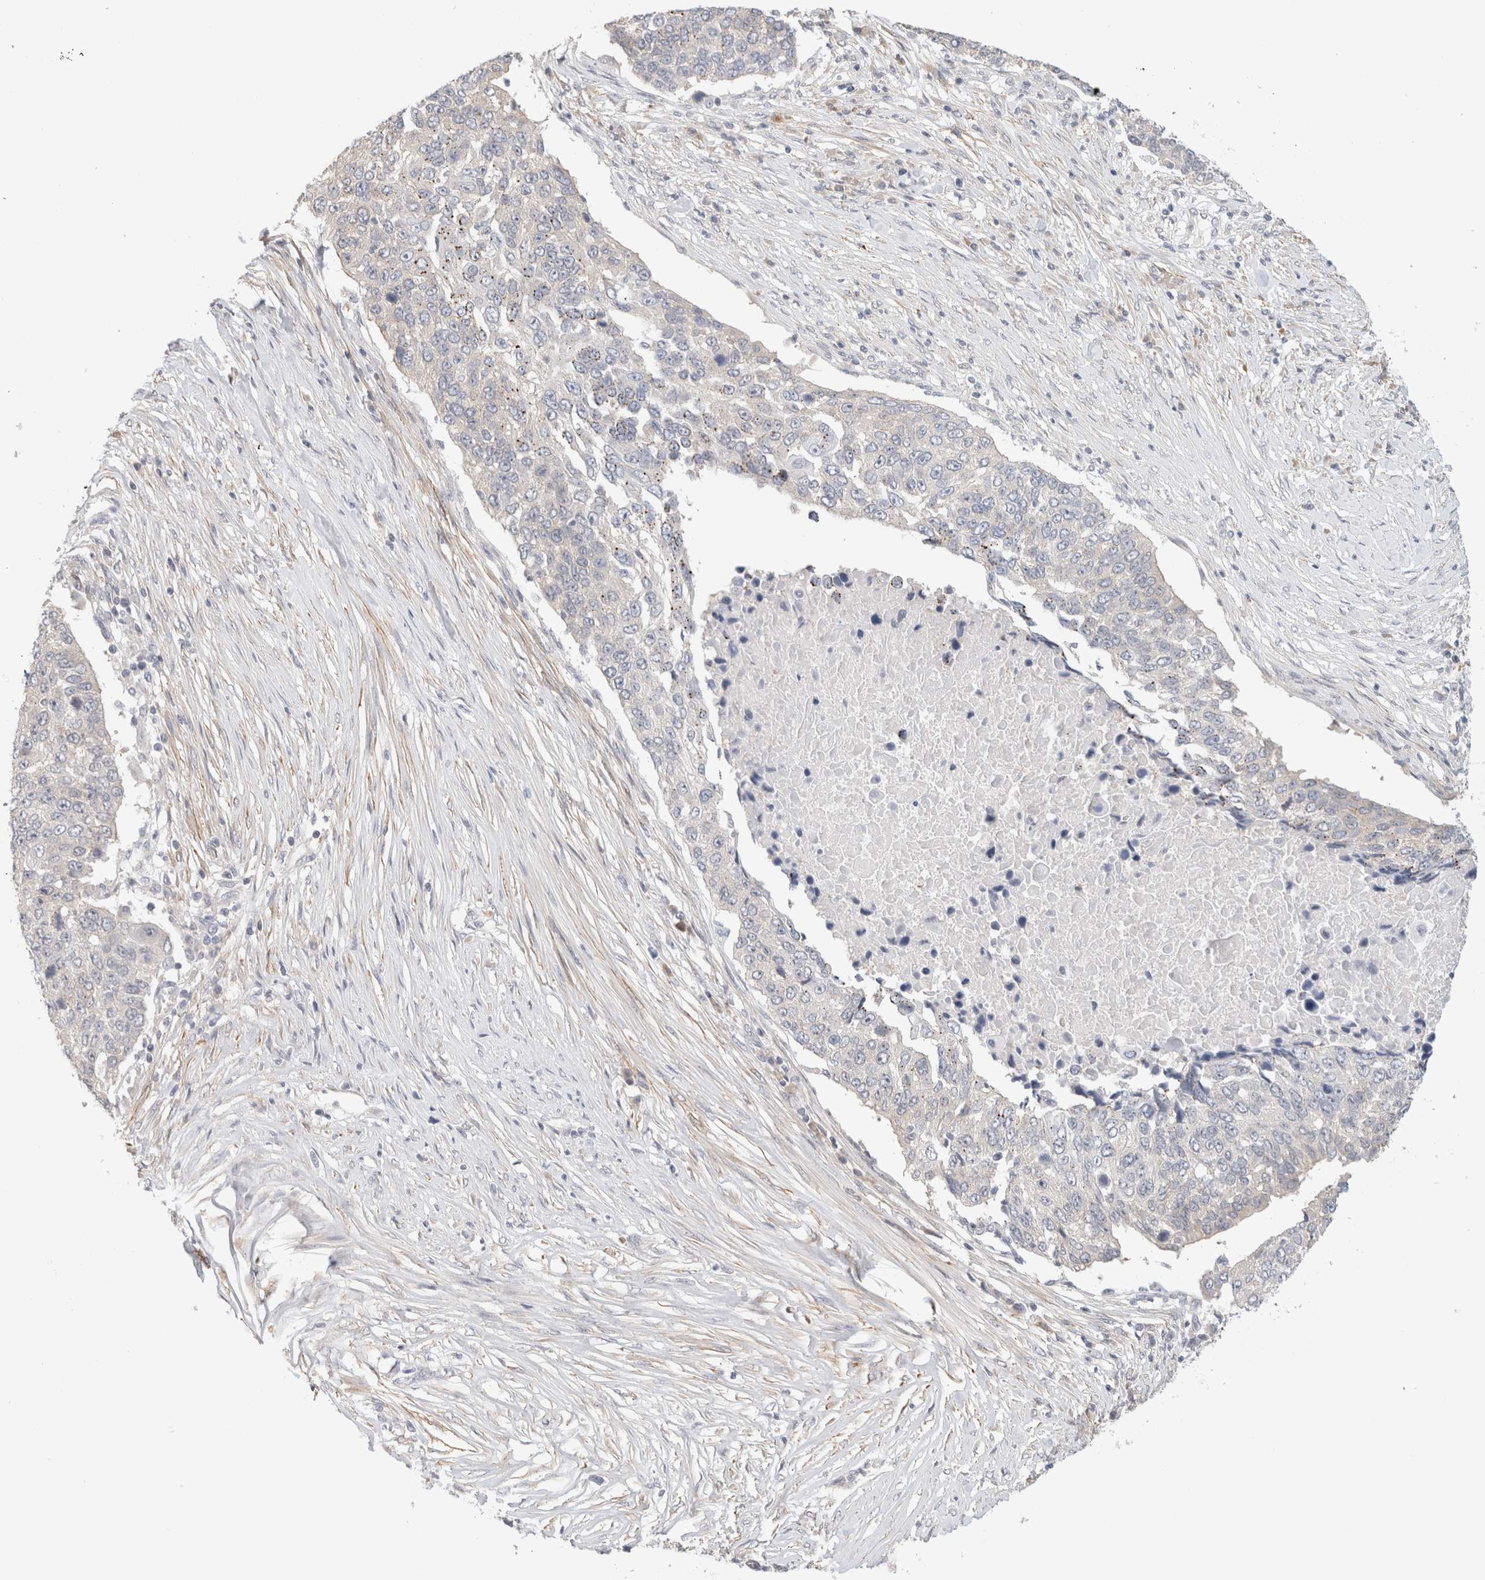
{"staining": {"intensity": "negative", "quantity": "none", "location": "none"}, "tissue": "lung cancer", "cell_type": "Tumor cells", "image_type": "cancer", "snomed": [{"axis": "morphology", "description": "Squamous cell carcinoma, NOS"}, {"axis": "topography", "description": "Lung"}], "caption": "Tumor cells are negative for protein expression in human squamous cell carcinoma (lung).", "gene": "SPRTN", "patient": {"sex": "male", "age": 66}}